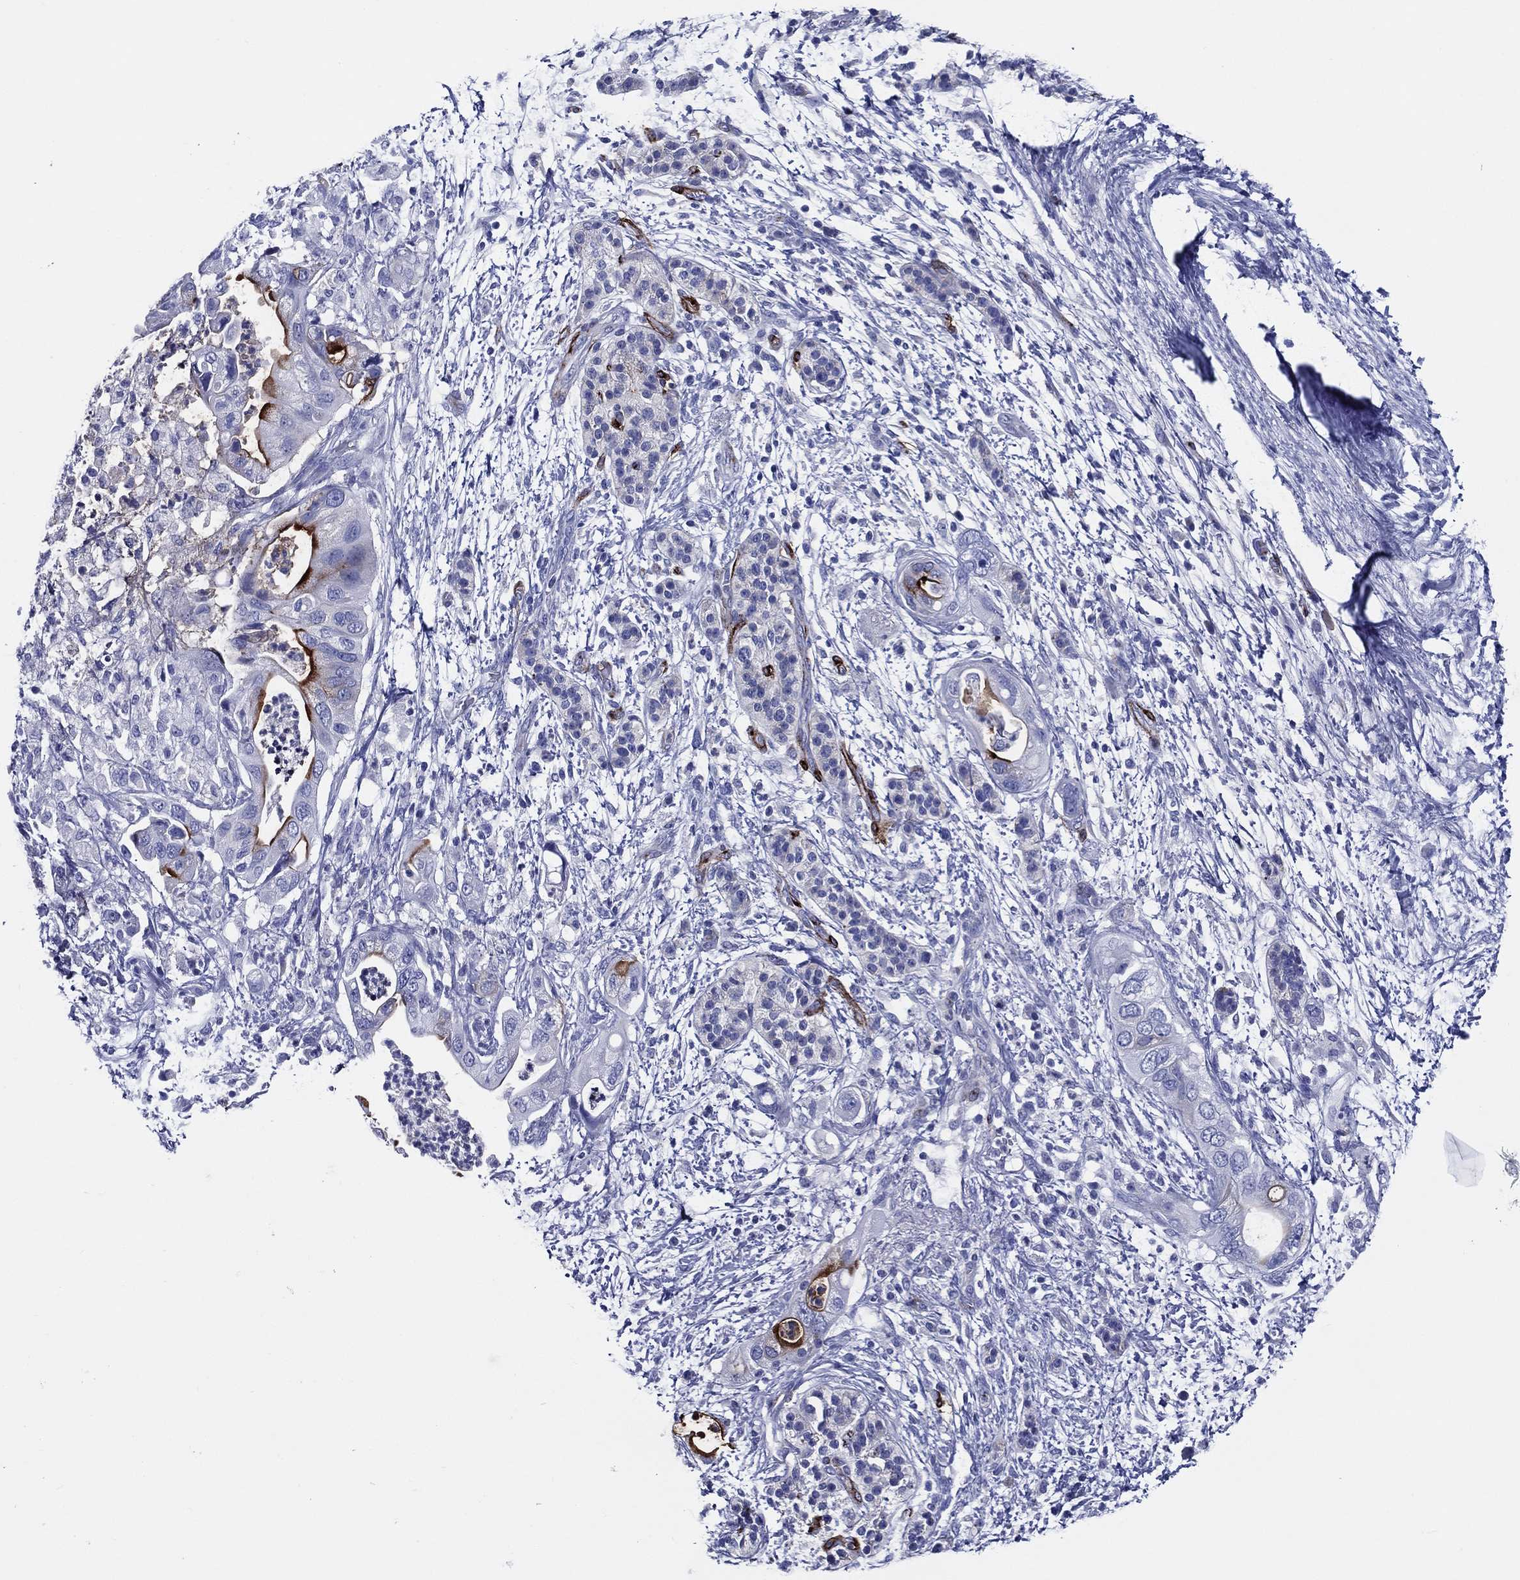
{"staining": {"intensity": "strong", "quantity": "<25%", "location": "cytoplasmic/membranous"}, "tissue": "pancreatic cancer", "cell_type": "Tumor cells", "image_type": "cancer", "snomed": [{"axis": "morphology", "description": "Adenocarcinoma, NOS"}, {"axis": "topography", "description": "Pancreas"}], "caption": "Protein analysis of pancreatic cancer (adenocarcinoma) tissue exhibits strong cytoplasmic/membranous expression in approximately <25% of tumor cells.", "gene": "ACE2", "patient": {"sex": "female", "age": 72}}